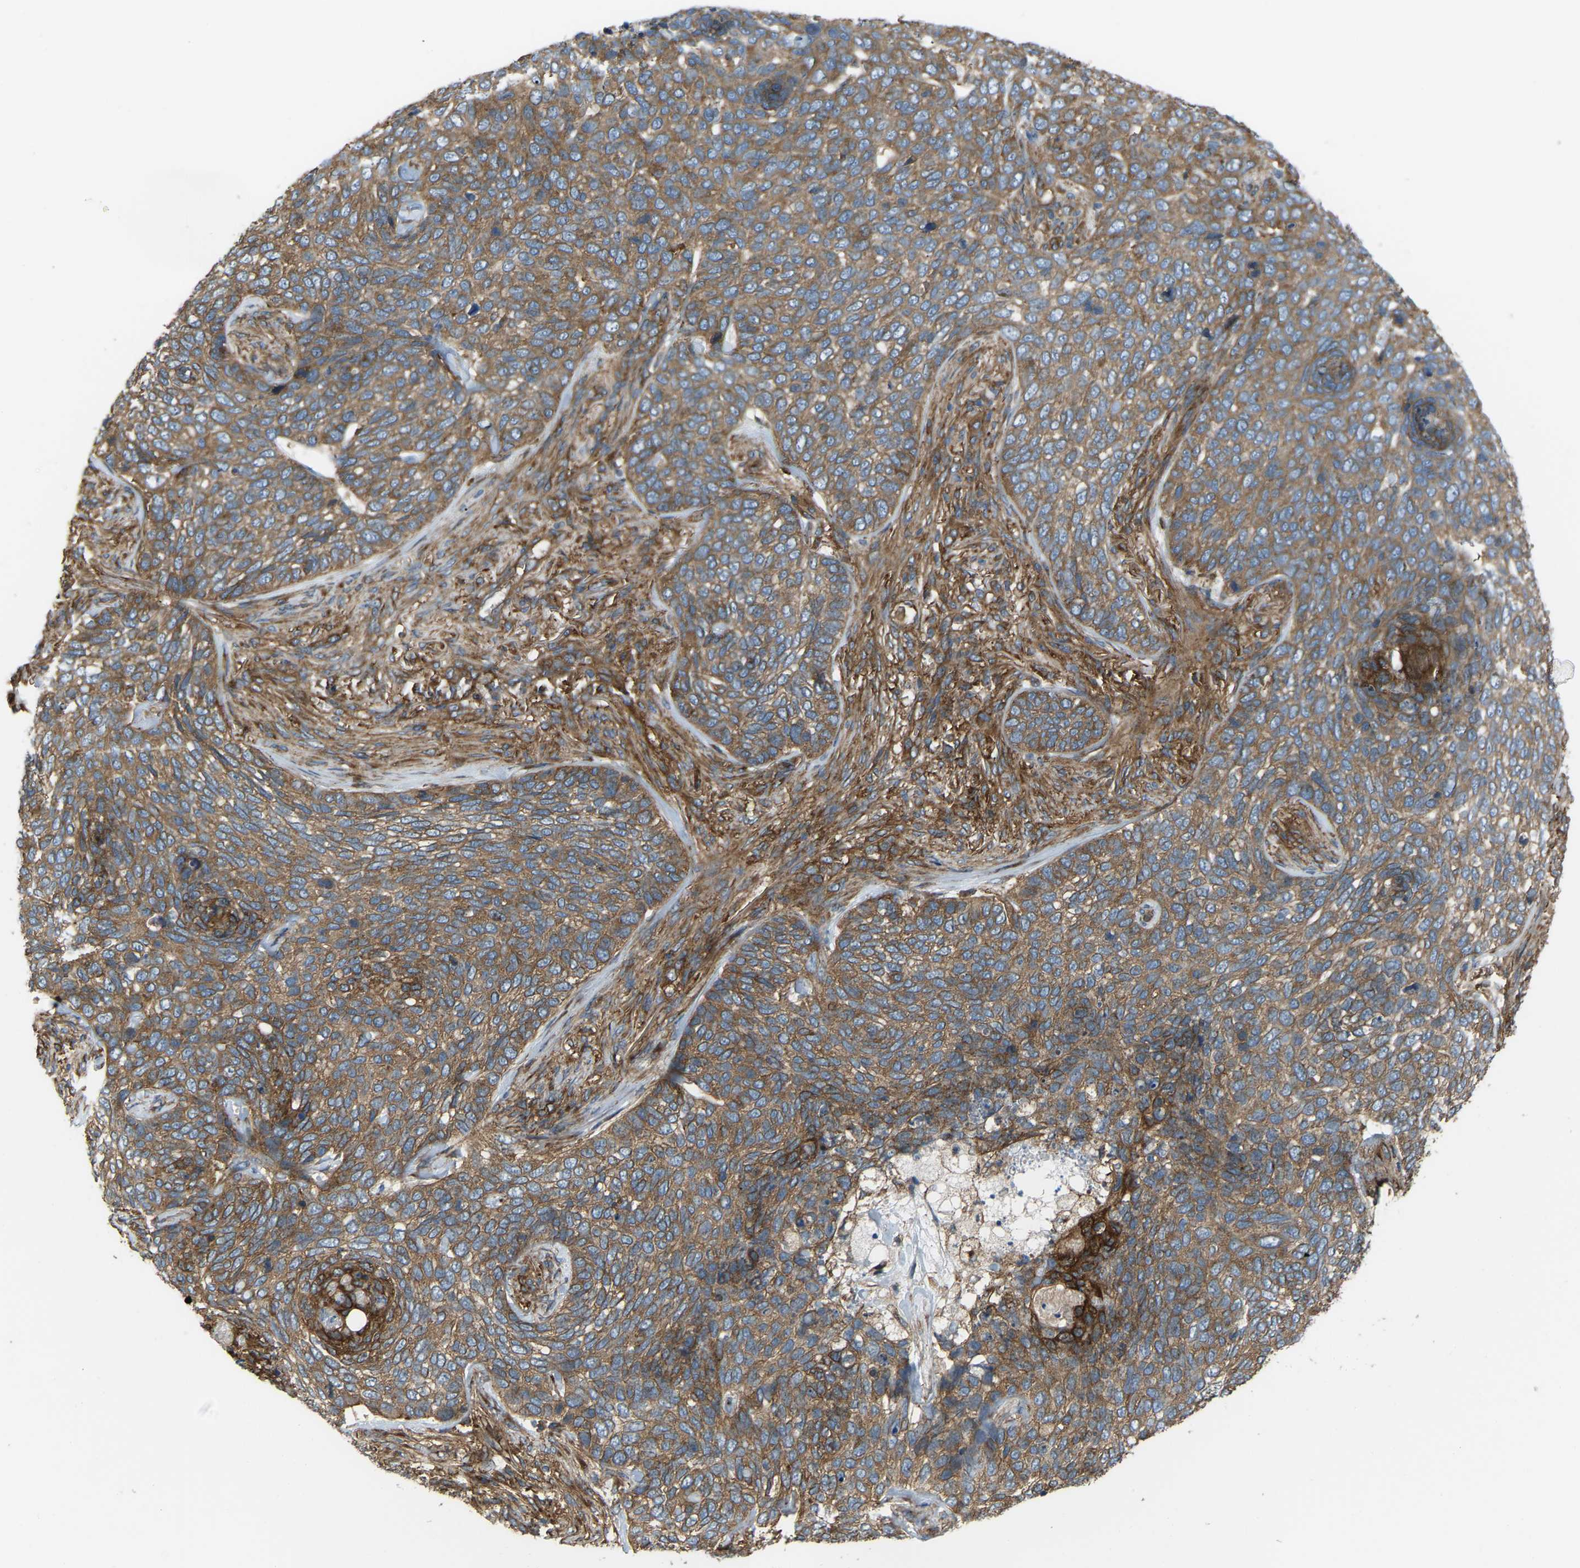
{"staining": {"intensity": "moderate", "quantity": ">75%", "location": "cytoplasmic/membranous"}, "tissue": "skin cancer", "cell_type": "Tumor cells", "image_type": "cancer", "snomed": [{"axis": "morphology", "description": "Basal cell carcinoma"}, {"axis": "topography", "description": "Skin"}], "caption": "Protein staining demonstrates moderate cytoplasmic/membranous positivity in about >75% of tumor cells in skin cancer (basal cell carcinoma). (IHC, brightfield microscopy, high magnification).", "gene": "PICALM", "patient": {"sex": "female", "age": 64}}